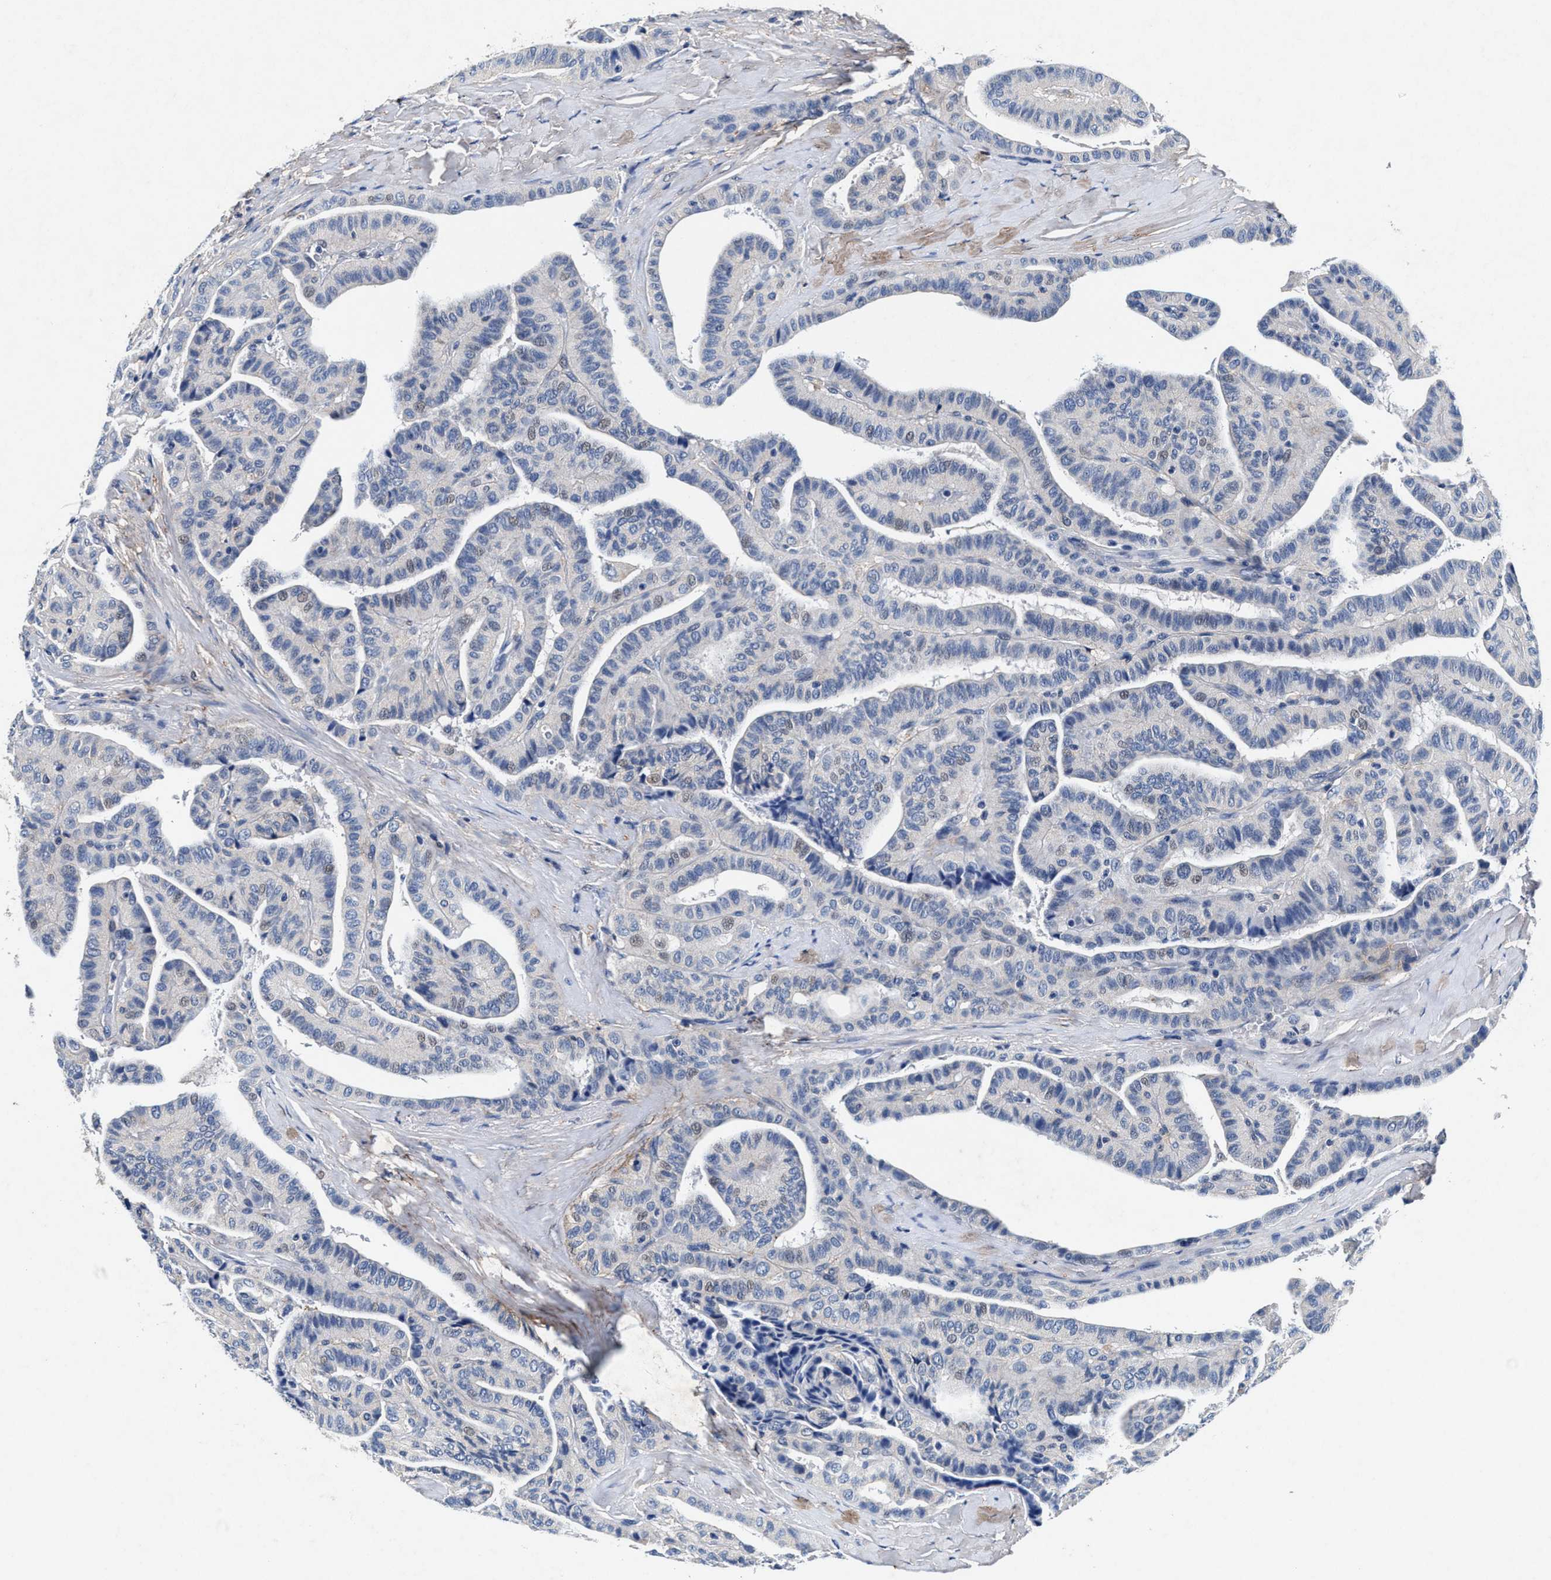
{"staining": {"intensity": "negative", "quantity": "none", "location": "none"}, "tissue": "thyroid cancer", "cell_type": "Tumor cells", "image_type": "cancer", "snomed": [{"axis": "morphology", "description": "Papillary adenocarcinoma, NOS"}, {"axis": "topography", "description": "Thyroid gland"}], "caption": "Papillary adenocarcinoma (thyroid) was stained to show a protein in brown. There is no significant staining in tumor cells.", "gene": "SLC8A1", "patient": {"sex": "male", "age": 77}}